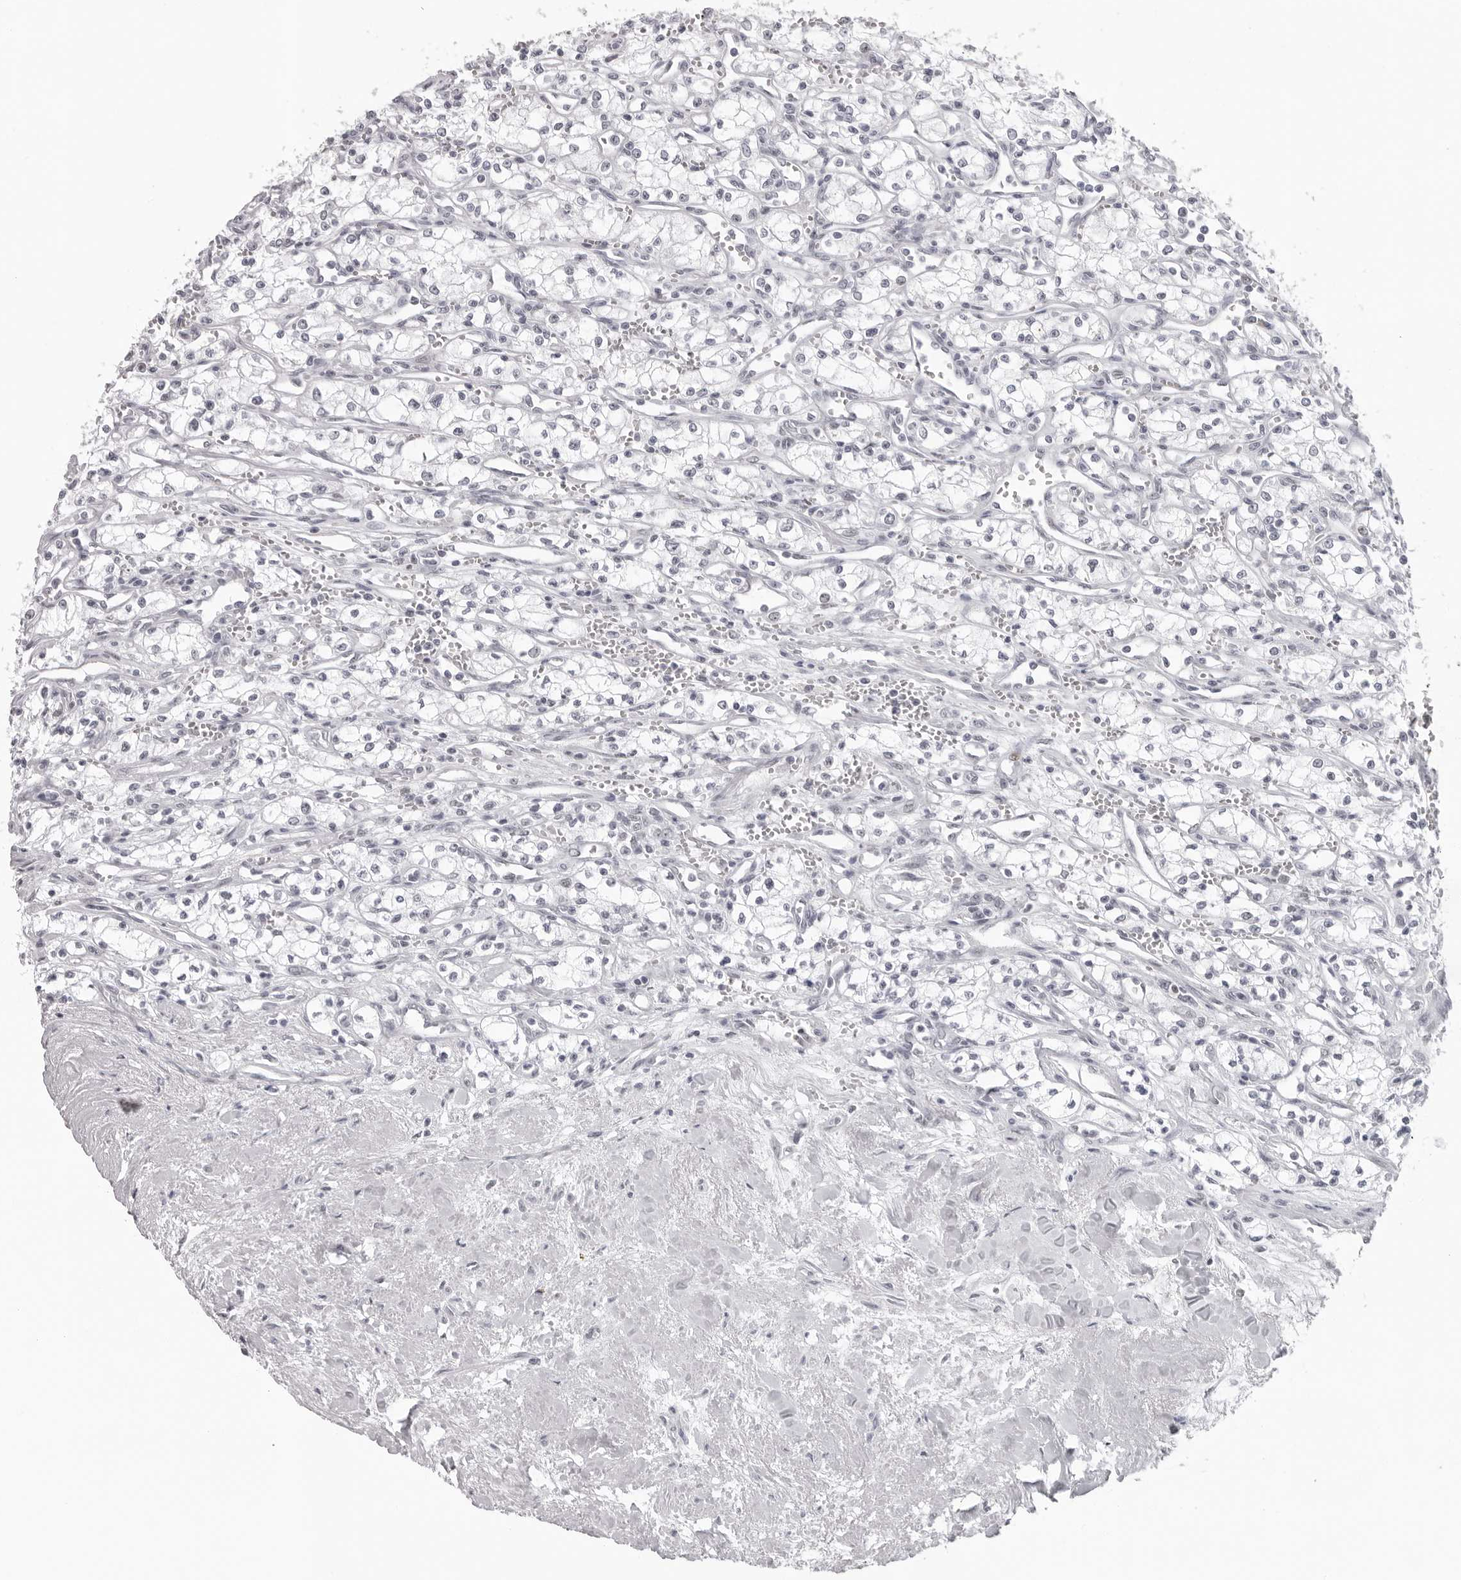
{"staining": {"intensity": "negative", "quantity": "none", "location": "none"}, "tissue": "renal cancer", "cell_type": "Tumor cells", "image_type": "cancer", "snomed": [{"axis": "morphology", "description": "Adenocarcinoma, NOS"}, {"axis": "topography", "description": "Kidney"}], "caption": "A photomicrograph of renal cancer (adenocarcinoma) stained for a protein displays no brown staining in tumor cells.", "gene": "ESPN", "patient": {"sex": "male", "age": 59}}